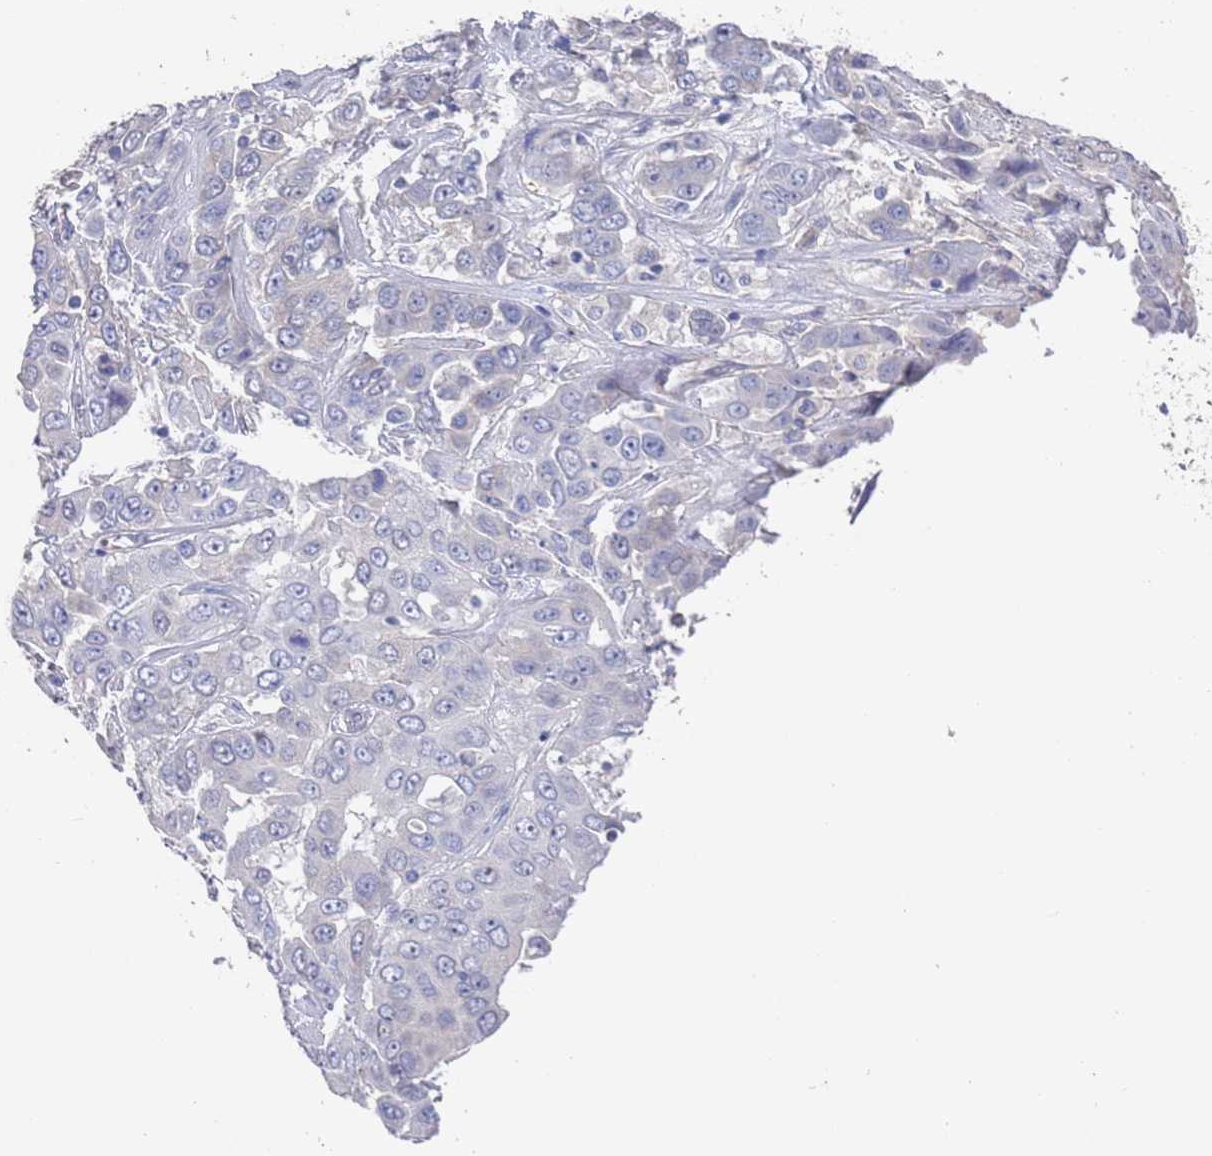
{"staining": {"intensity": "negative", "quantity": "none", "location": "none"}, "tissue": "liver cancer", "cell_type": "Tumor cells", "image_type": "cancer", "snomed": [{"axis": "morphology", "description": "Cholangiocarcinoma"}, {"axis": "topography", "description": "Liver"}], "caption": "The micrograph demonstrates no staining of tumor cells in liver cholangiocarcinoma.", "gene": "ANK2", "patient": {"sex": "female", "age": 52}}